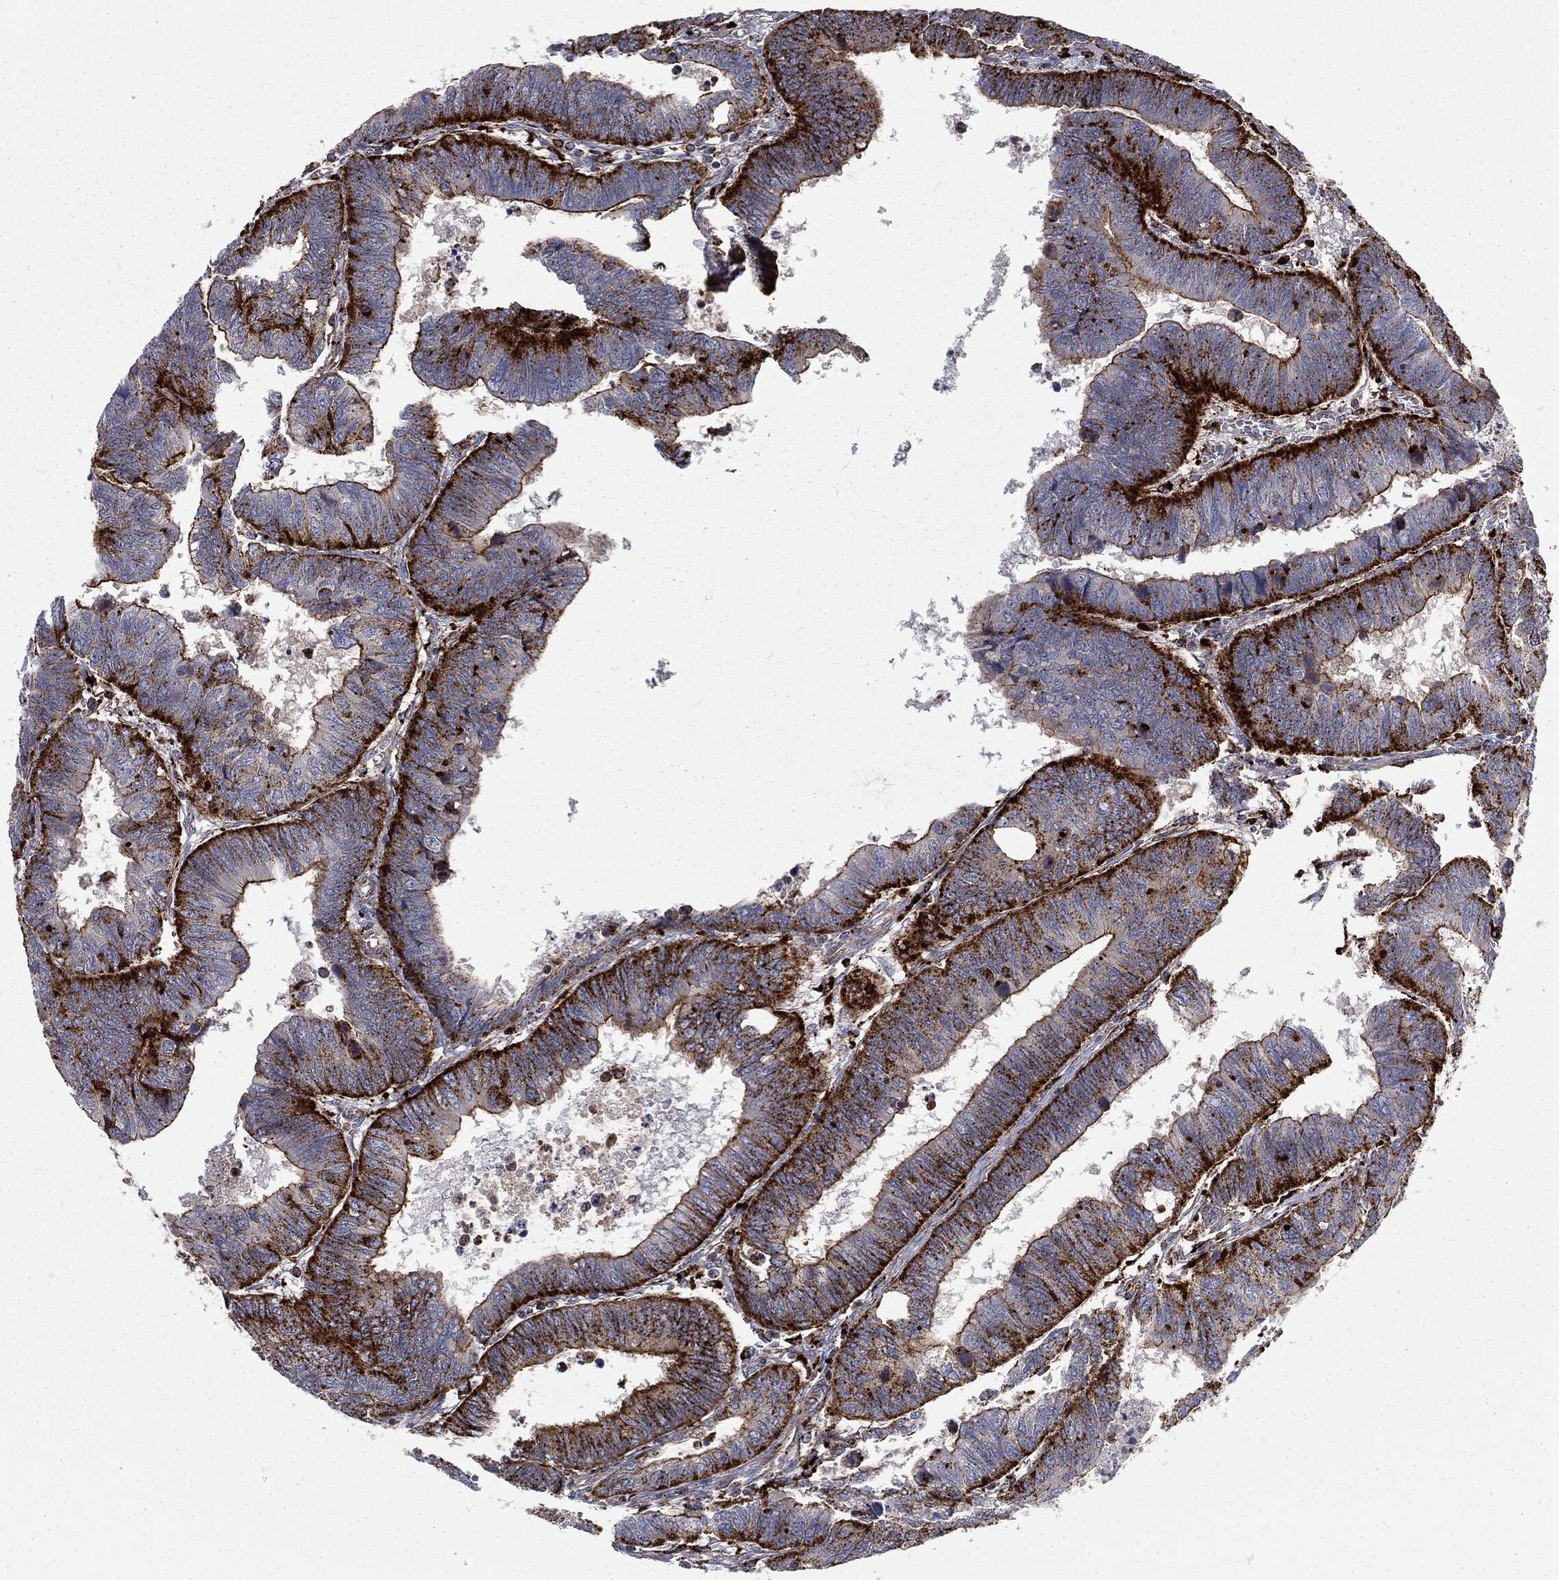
{"staining": {"intensity": "strong", "quantity": ">75%", "location": "cytoplasmic/membranous"}, "tissue": "colorectal cancer", "cell_type": "Tumor cells", "image_type": "cancer", "snomed": [{"axis": "morphology", "description": "Adenocarcinoma, NOS"}, {"axis": "topography", "description": "Colon"}], "caption": "Protein staining exhibits strong cytoplasmic/membranous positivity in approximately >75% of tumor cells in colorectal adenocarcinoma.", "gene": "CTSA", "patient": {"sex": "male", "age": 62}}